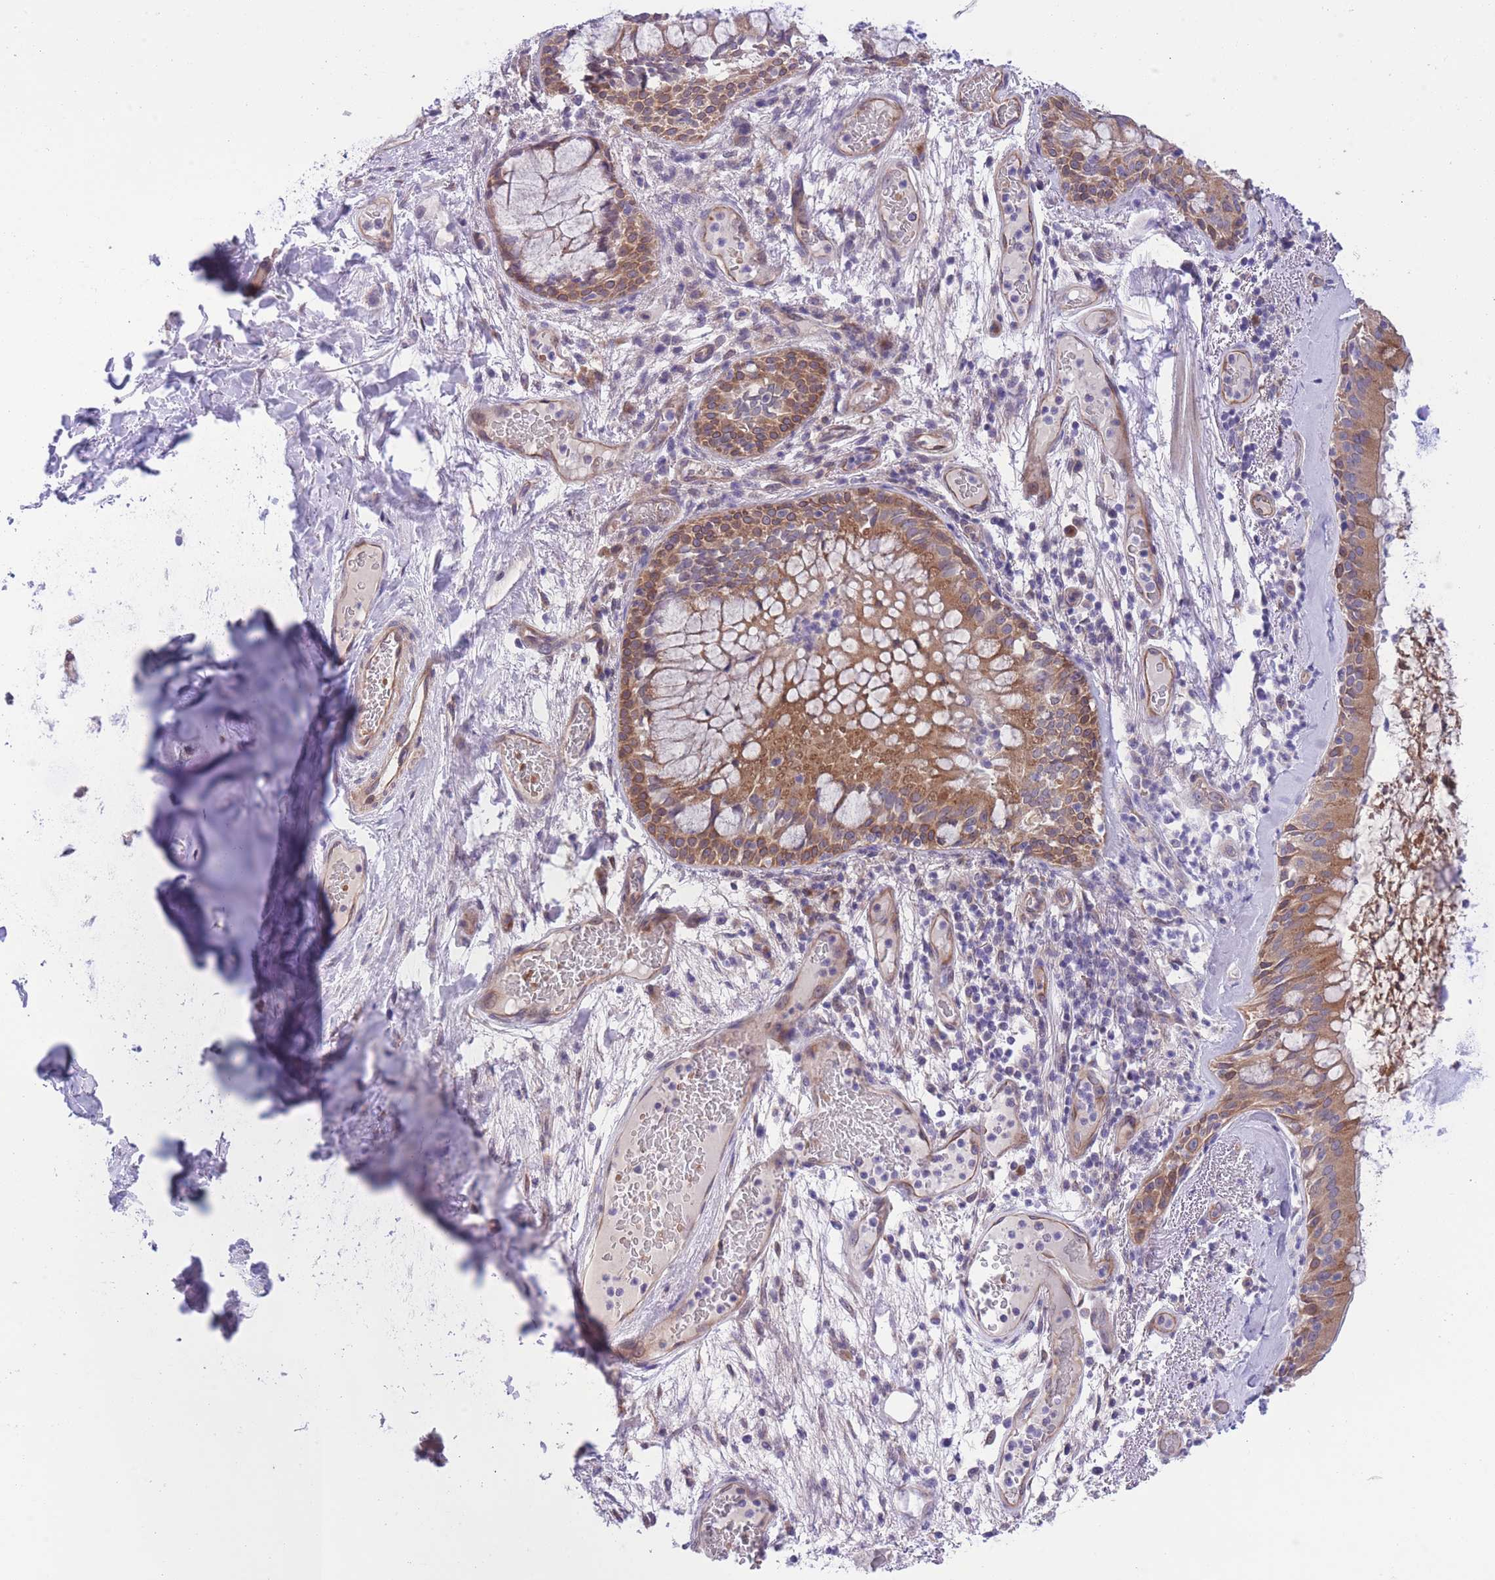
{"staining": {"intensity": "moderate", "quantity": ">75%", "location": "cytoplasmic/membranous"}, "tissue": "bronchus", "cell_type": "Respiratory epithelial cells", "image_type": "normal", "snomed": [{"axis": "morphology", "description": "Normal tissue, NOS"}, {"axis": "topography", "description": "Cartilage tissue"}, {"axis": "topography", "description": "Bronchus"}], "caption": "This is a micrograph of immunohistochemistry (IHC) staining of unremarkable bronchus, which shows moderate positivity in the cytoplasmic/membranous of respiratory epithelial cells.", "gene": "WWOX", "patient": {"sex": "male", "age": 63}}